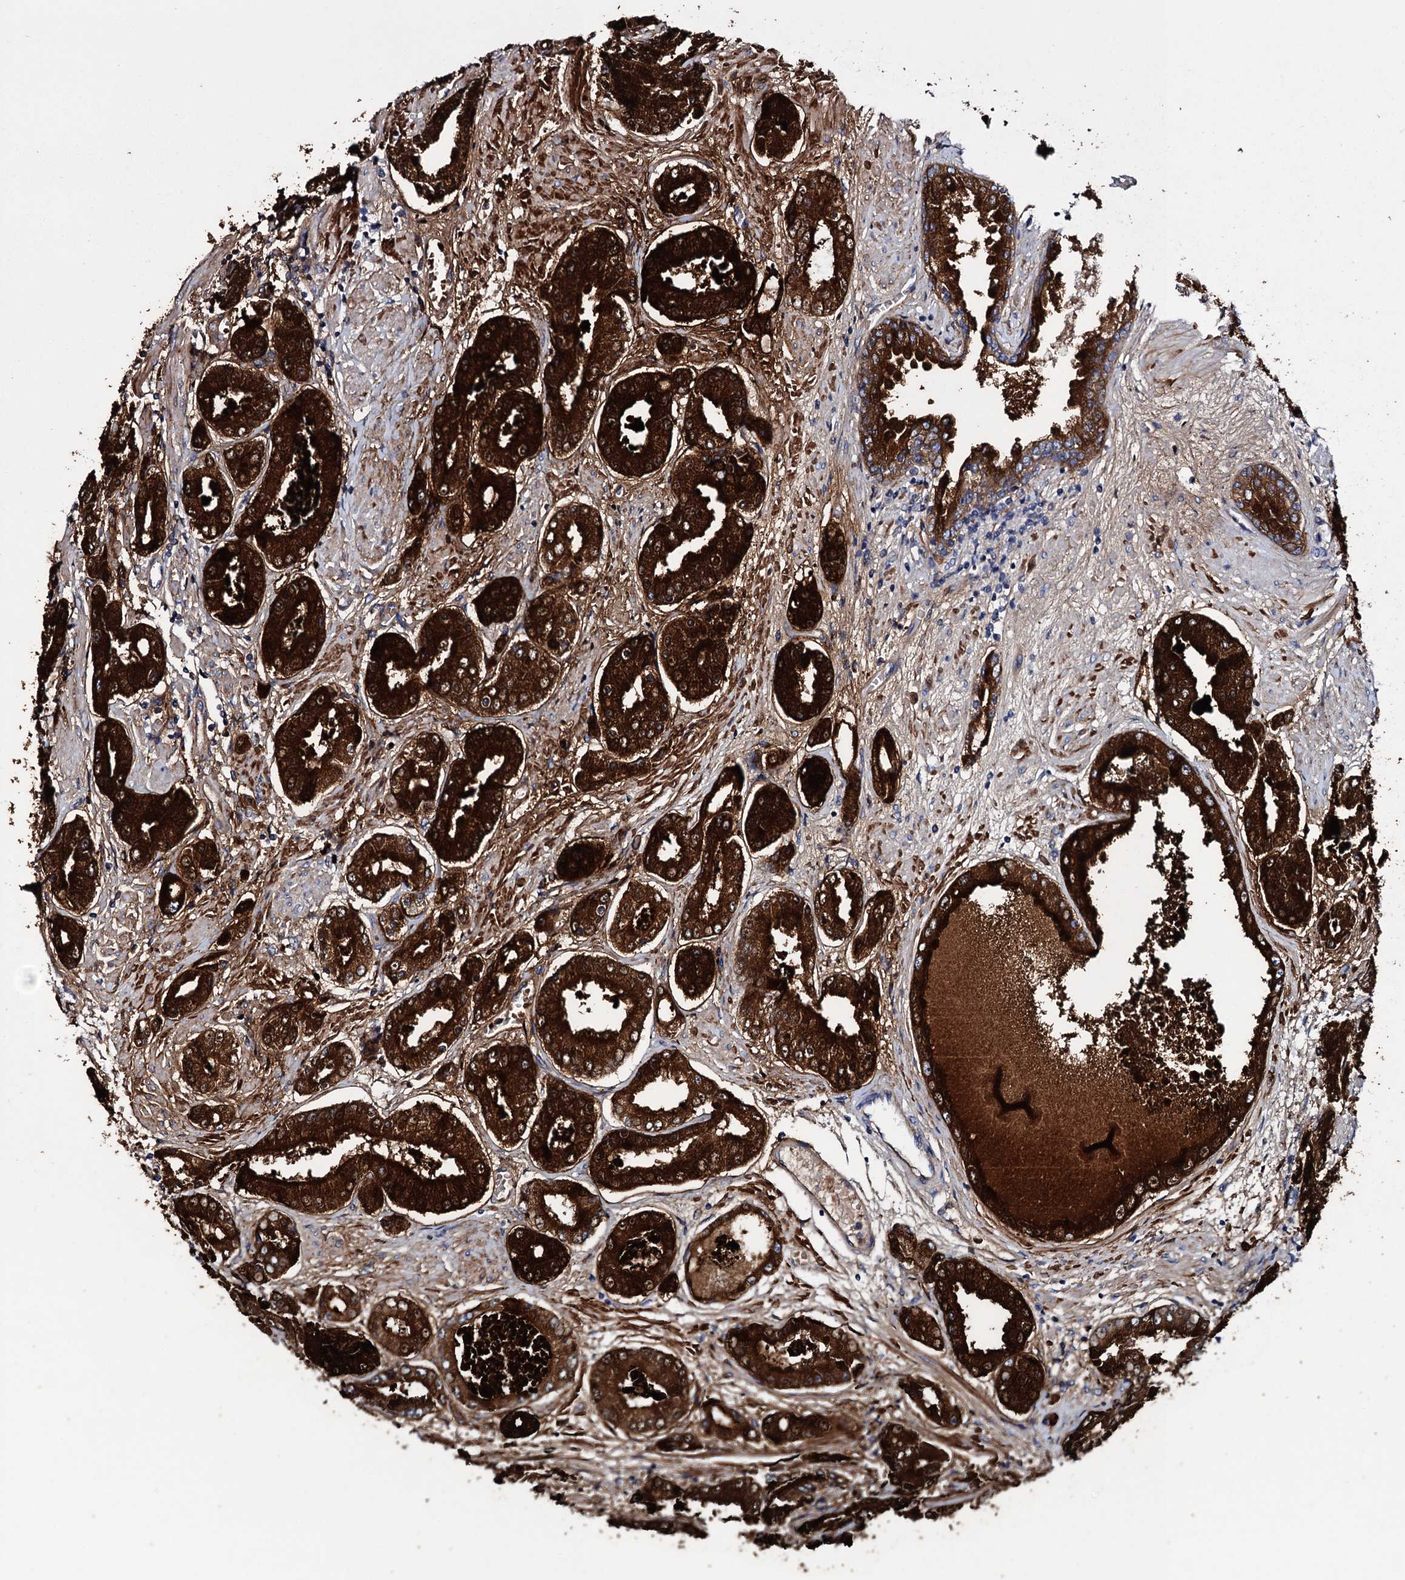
{"staining": {"intensity": "strong", "quantity": ">75%", "location": "cytoplasmic/membranous"}, "tissue": "prostate cancer", "cell_type": "Tumor cells", "image_type": "cancer", "snomed": [{"axis": "morphology", "description": "Adenocarcinoma, High grade"}, {"axis": "topography", "description": "Prostate"}], "caption": "Tumor cells exhibit high levels of strong cytoplasmic/membranous expression in about >75% of cells in human prostate high-grade adenocarcinoma.", "gene": "ITPRID2", "patient": {"sex": "male", "age": 59}}